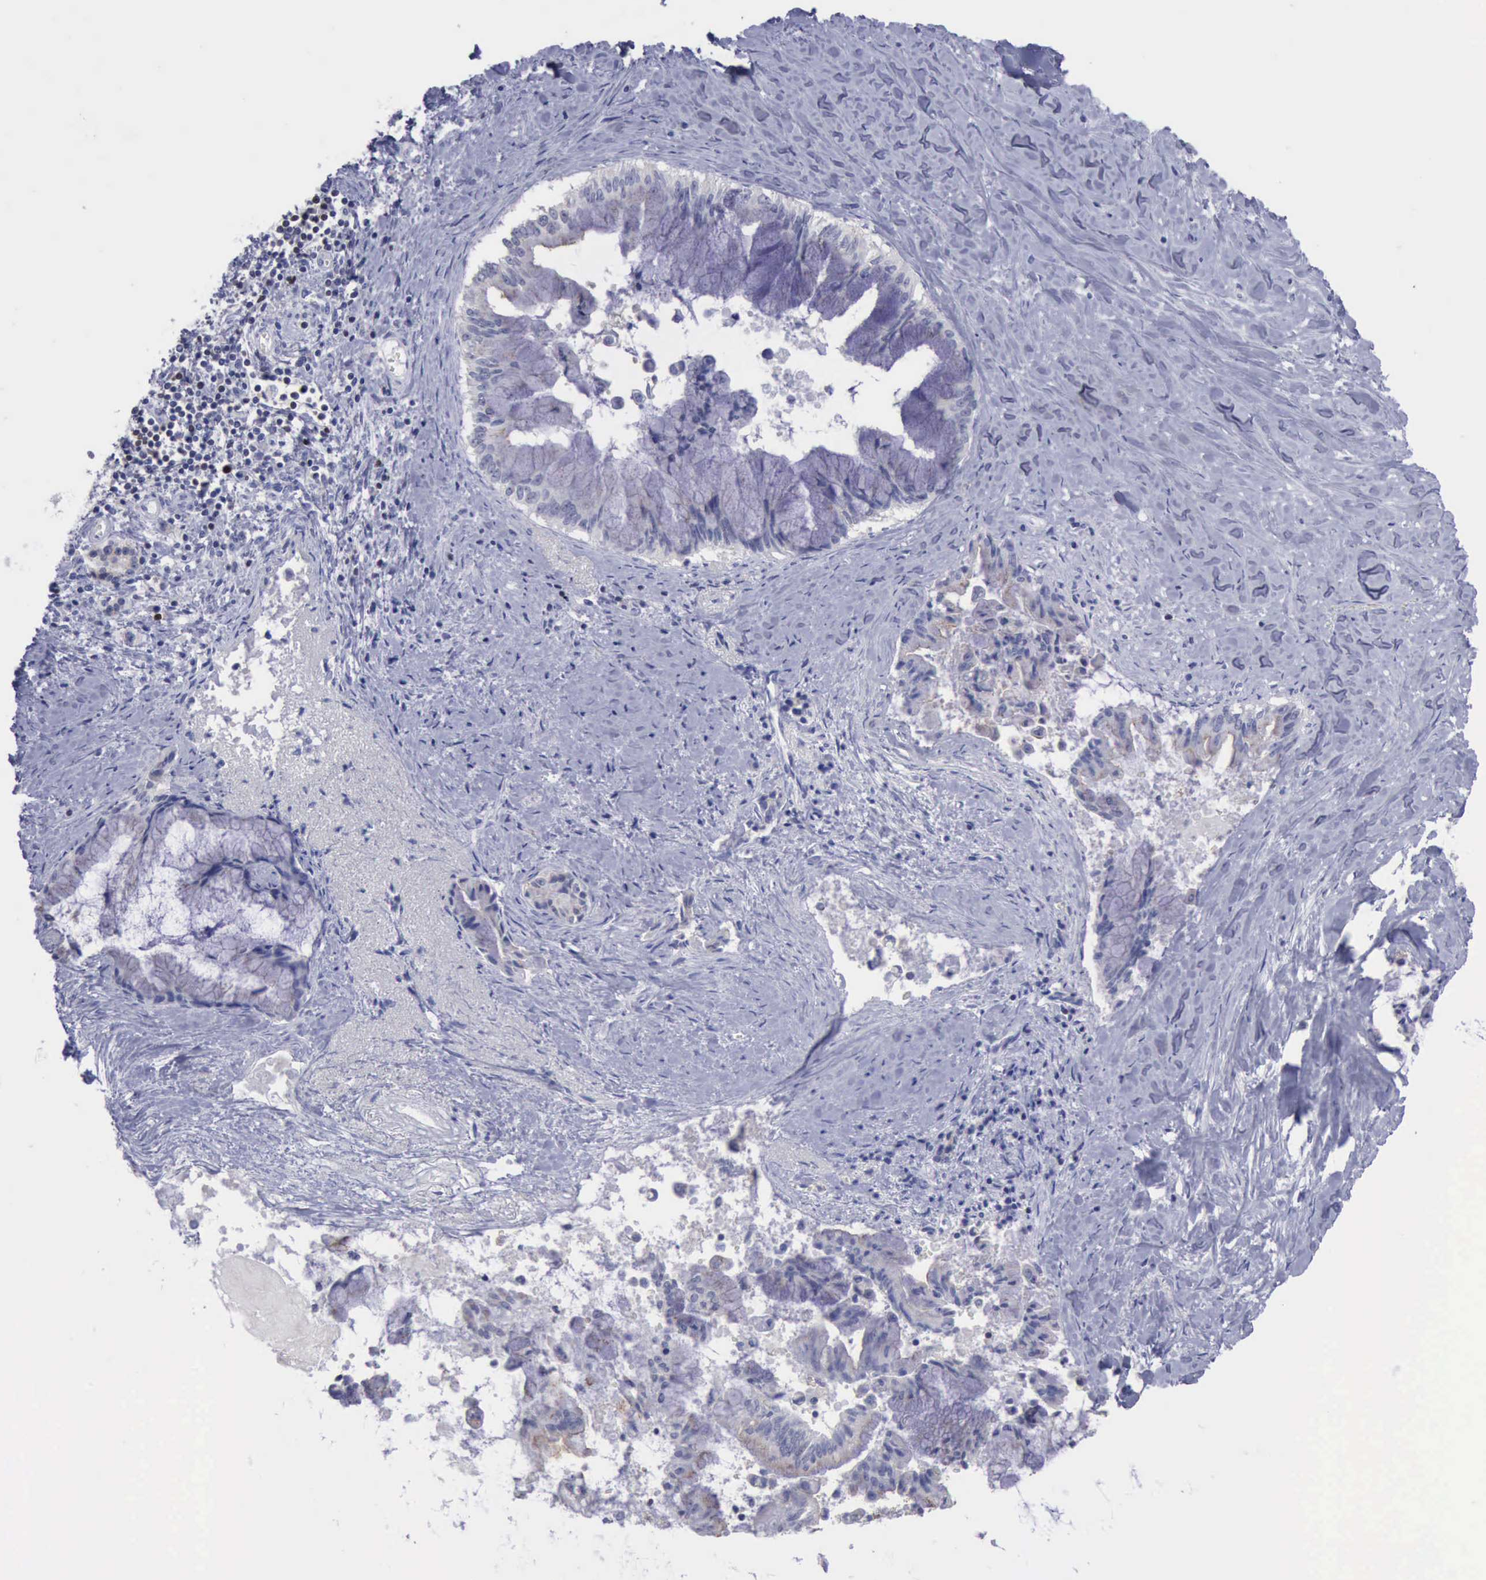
{"staining": {"intensity": "negative", "quantity": "none", "location": "none"}, "tissue": "pancreatic cancer", "cell_type": "Tumor cells", "image_type": "cancer", "snomed": [{"axis": "morphology", "description": "Adenocarcinoma, NOS"}, {"axis": "topography", "description": "Pancreas"}], "caption": "Immunohistochemical staining of human pancreatic cancer (adenocarcinoma) demonstrates no significant expression in tumor cells. (DAB (3,3'-diaminobenzidine) immunohistochemistry (IHC), high magnification).", "gene": "SATB2", "patient": {"sex": "male", "age": 59}}